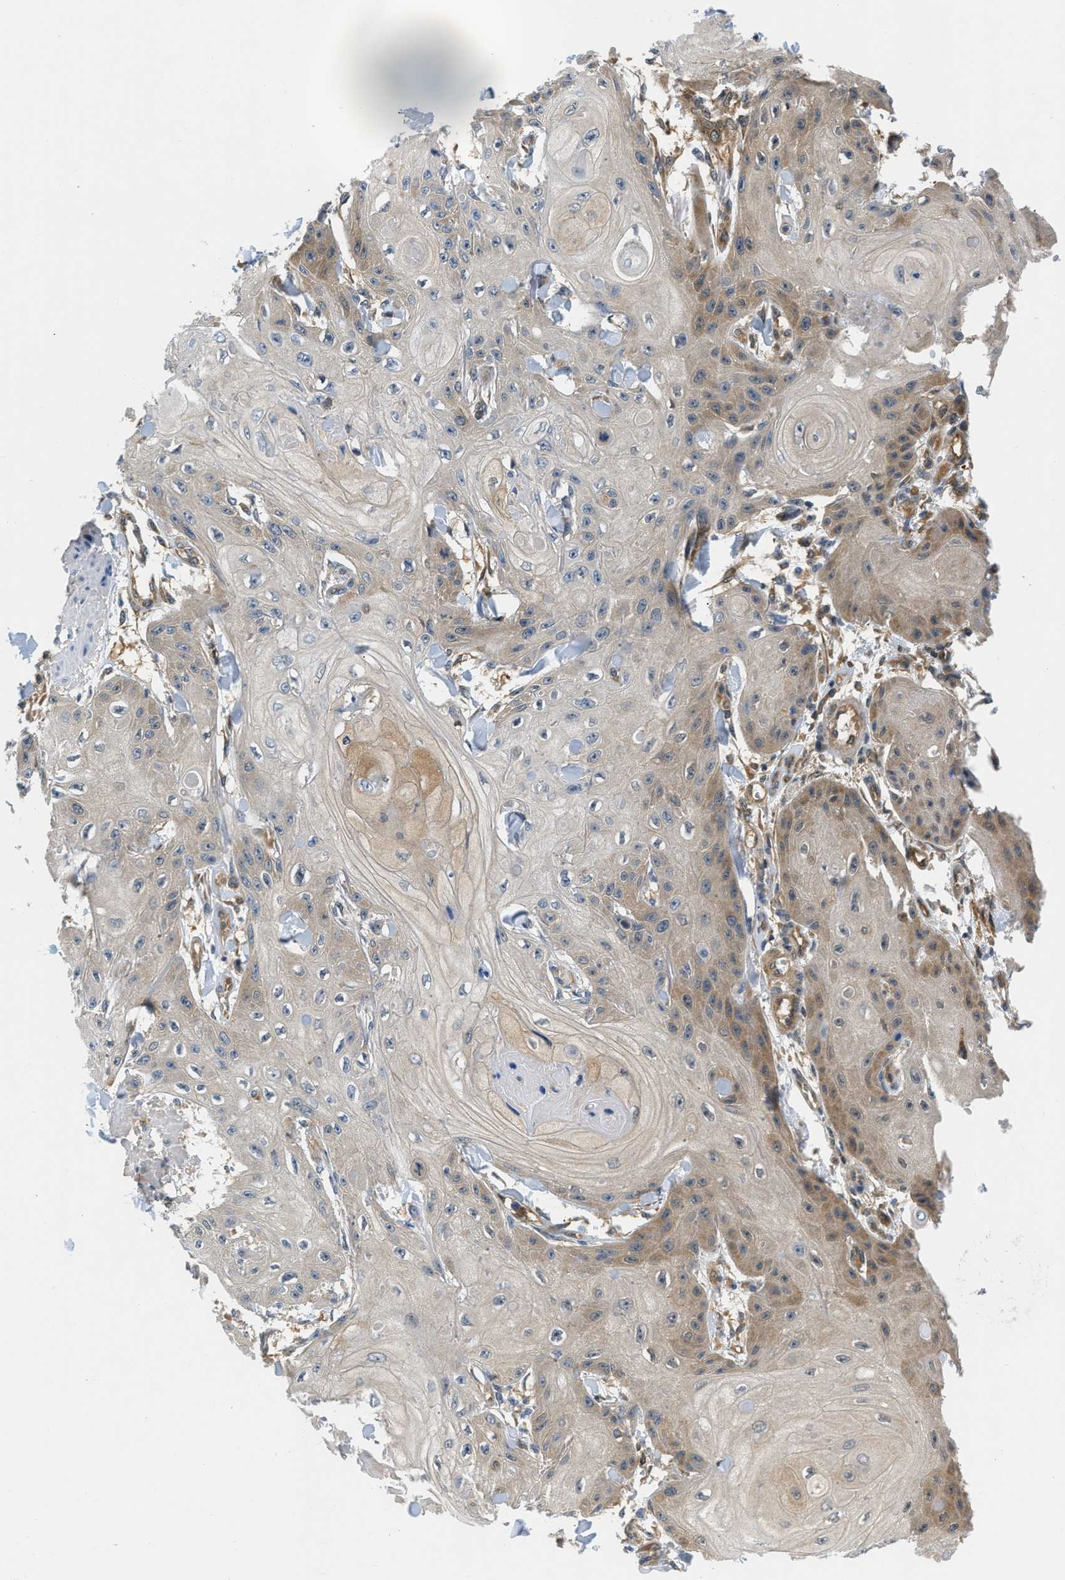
{"staining": {"intensity": "moderate", "quantity": "25%-75%", "location": "cytoplasmic/membranous"}, "tissue": "skin cancer", "cell_type": "Tumor cells", "image_type": "cancer", "snomed": [{"axis": "morphology", "description": "Squamous cell carcinoma, NOS"}, {"axis": "topography", "description": "Skin"}], "caption": "About 25%-75% of tumor cells in human skin squamous cell carcinoma display moderate cytoplasmic/membranous protein expression as visualized by brown immunohistochemical staining.", "gene": "EIF4EBP2", "patient": {"sex": "male", "age": 74}}